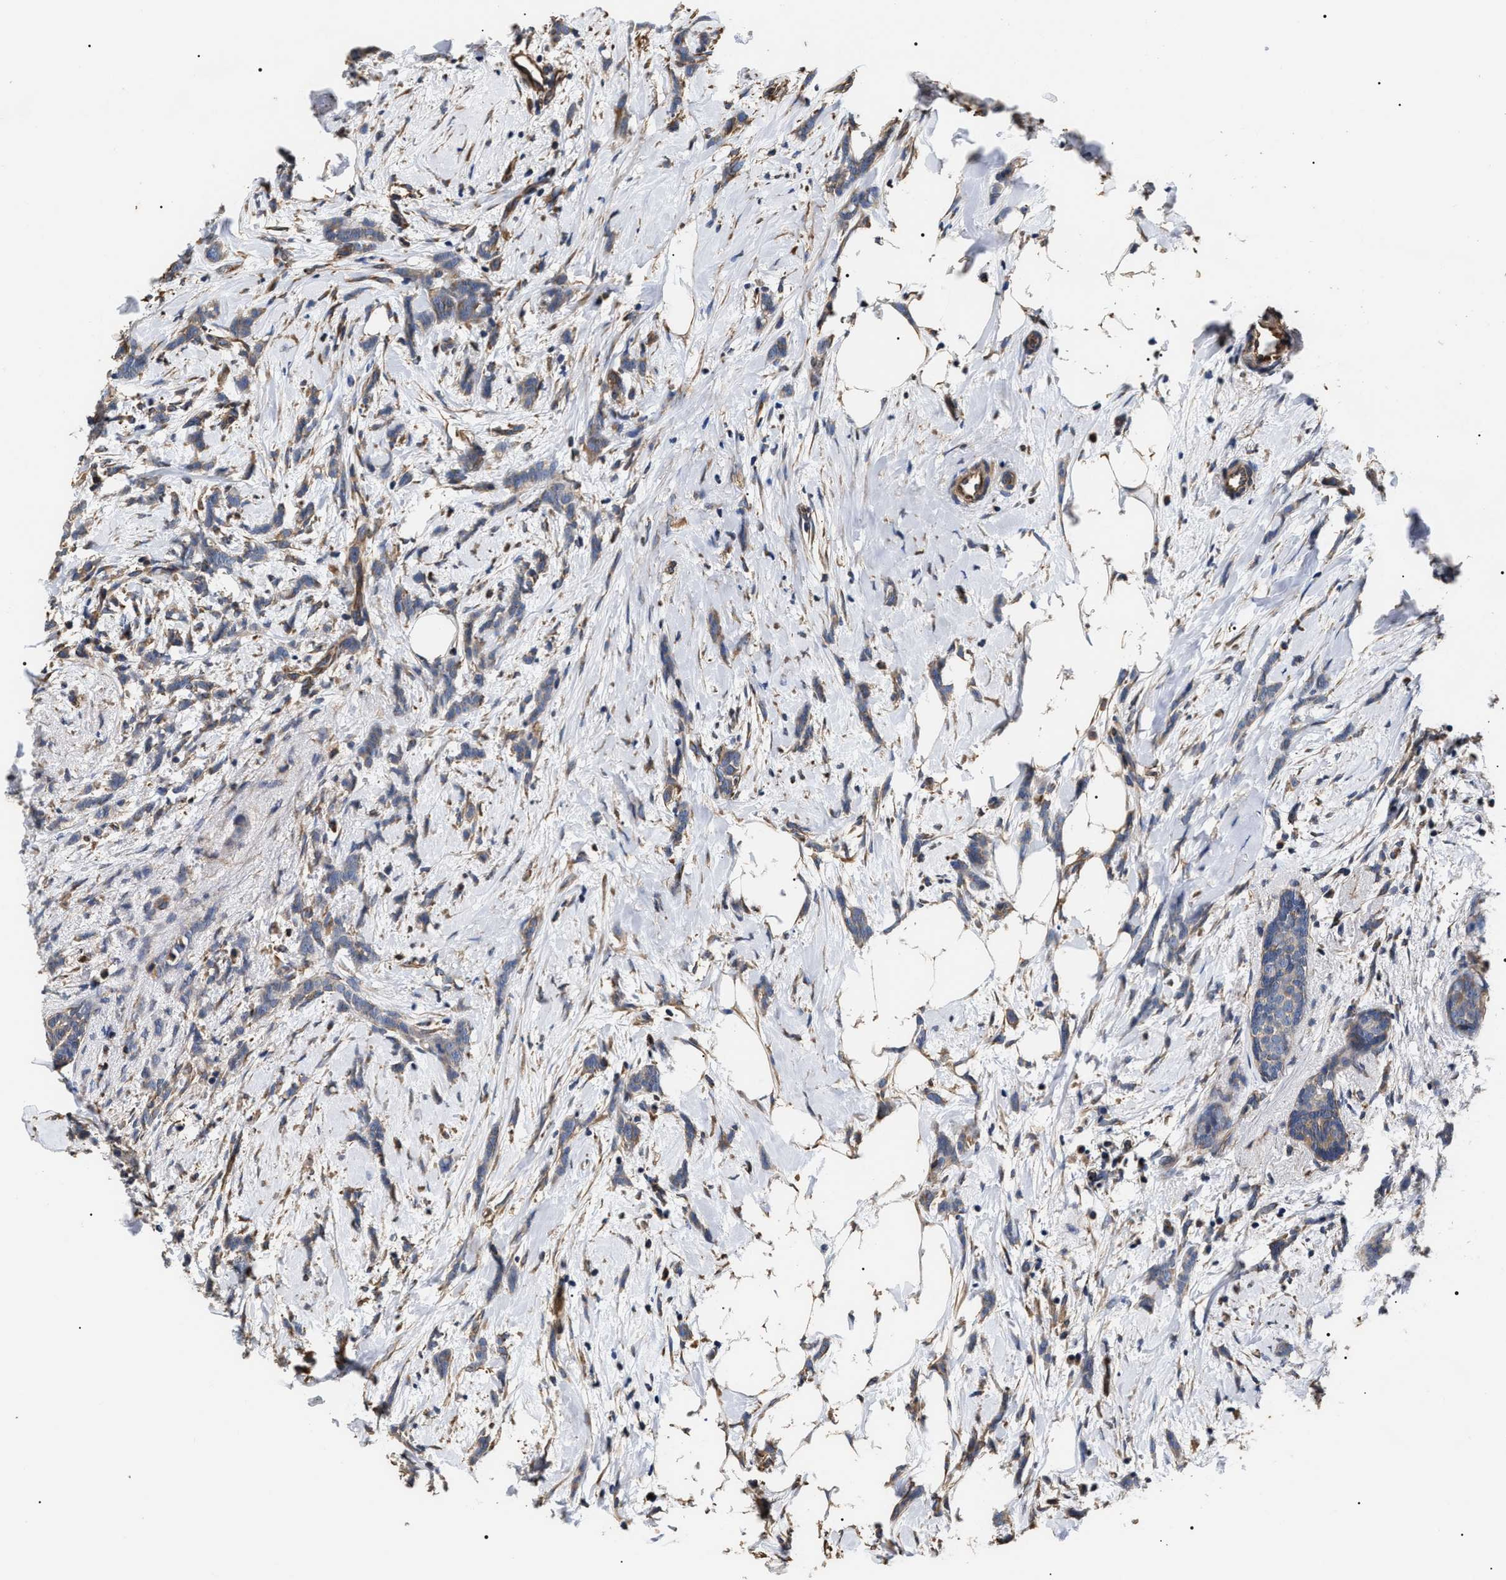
{"staining": {"intensity": "weak", "quantity": "25%-75%", "location": "cytoplasmic/membranous"}, "tissue": "breast cancer", "cell_type": "Tumor cells", "image_type": "cancer", "snomed": [{"axis": "morphology", "description": "Lobular carcinoma, in situ"}, {"axis": "morphology", "description": "Lobular carcinoma"}, {"axis": "topography", "description": "Breast"}], "caption": "IHC of human breast cancer reveals low levels of weak cytoplasmic/membranous expression in approximately 25%-75% of tumor cells.", "gene": "TSPAN33", "patient": {"sex": "female", "age": 41}}